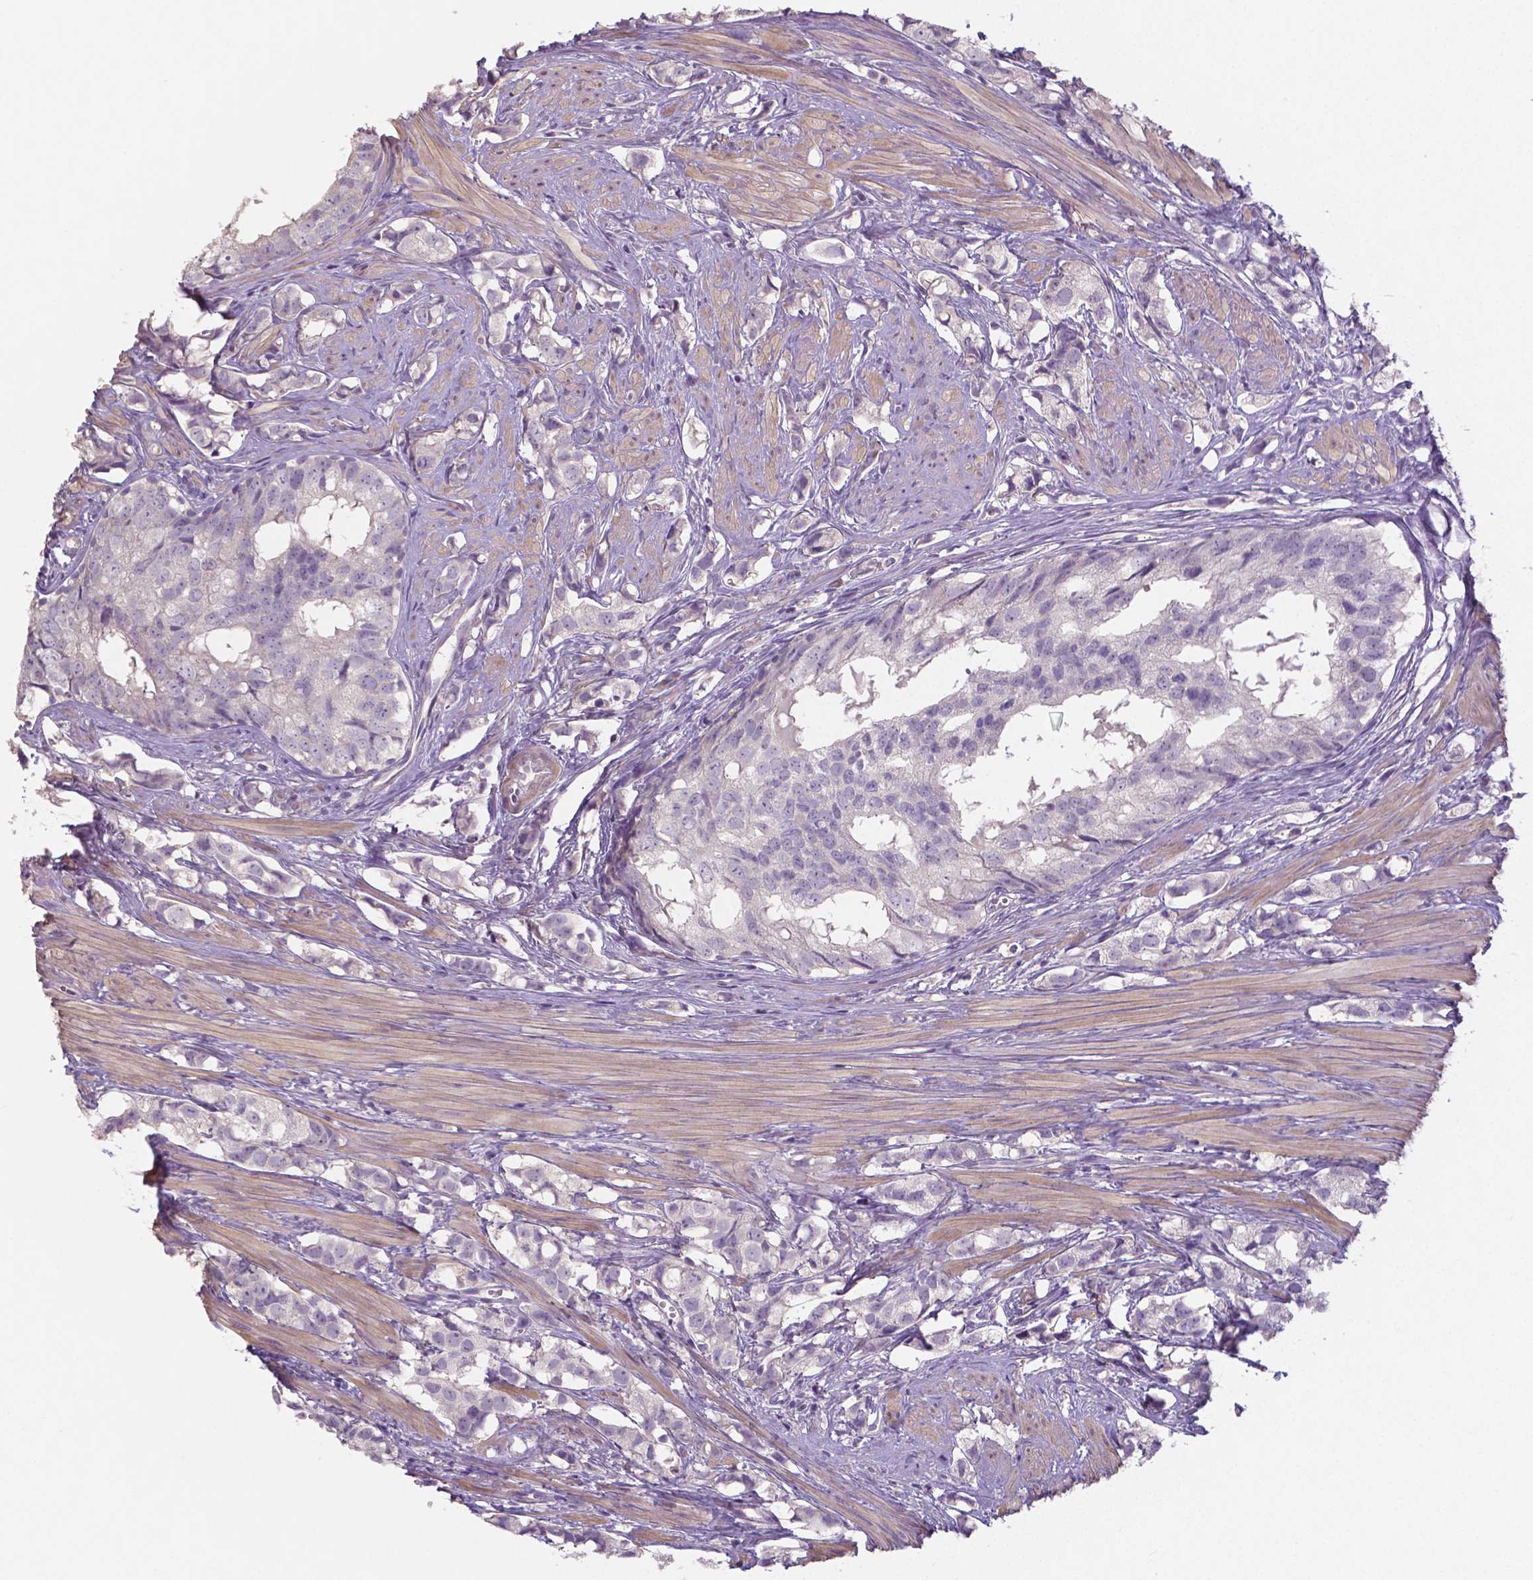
{"staining": {"intensity": "negative", "quantity": "none", "location": "none"}, "tissue": "prostate cancer", "cell_type": "Tumor cells", "image_type": "cancer", "snomed": [{"axis": "morphology", "description": "Adenocarcinoma, High grade"}, {"axis": "topography", "description": "Prostate"}], "caption": "This is a histopathology image of immunohistochemistry (IHC) staining of prostate cancer, which shows no expression in tumor cells.", "gene": "CRMP1", "patient": {"sex": "male", "age": 58}}